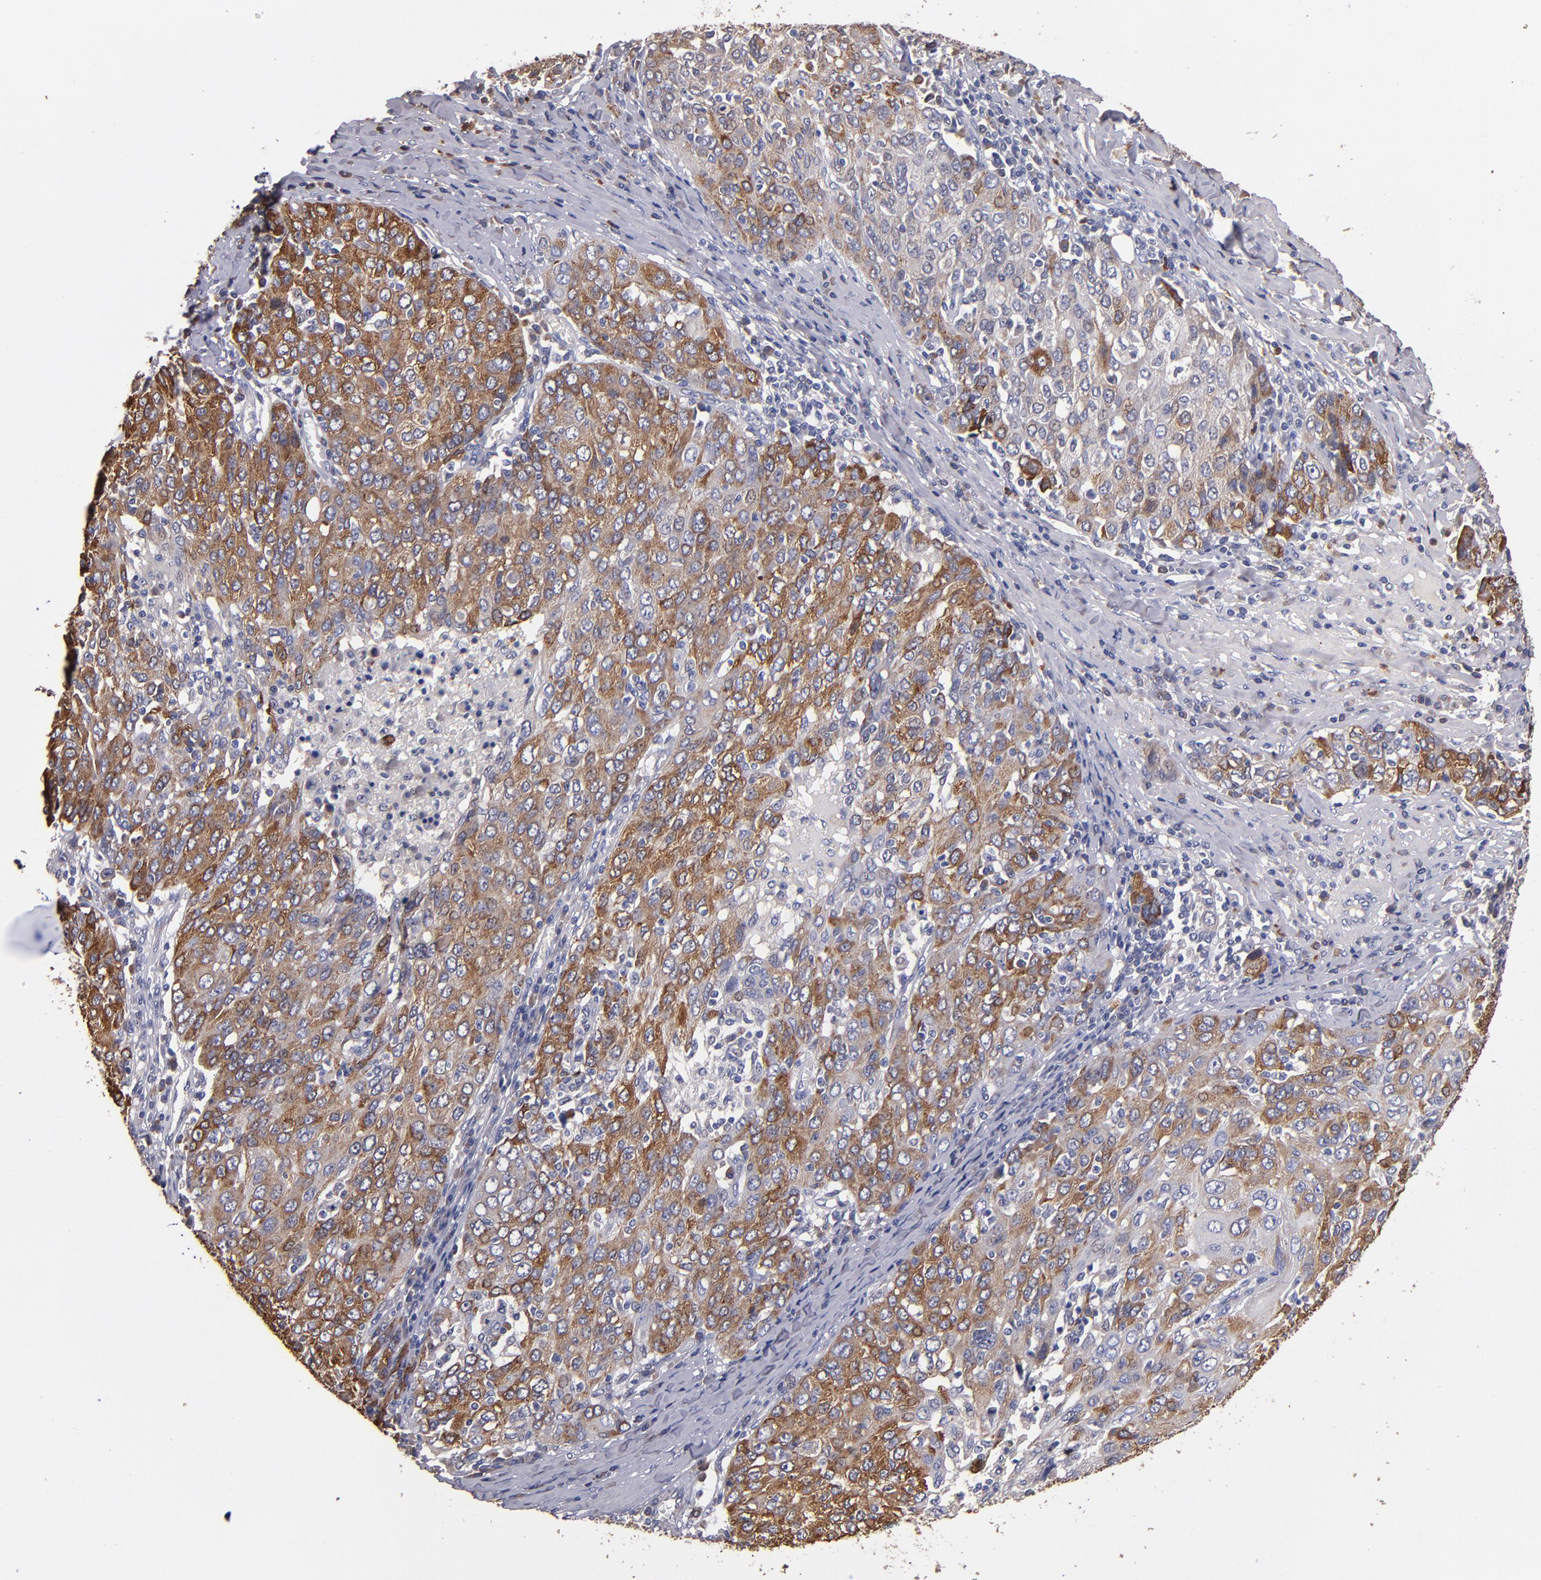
{"staining": {"intensity": "moderate", "quantity": ">75%", "location": "cytoplasmic/membranous"}, "tissue": "ovarian cancer", "cell_type": "Tumor cells", "image_type": "cancer", "snomed": [{"axis": "morphology", "description": "Carcinoma, endometroid"}, {"axis": "topography", "description": "Ovary"}], "caption": "Brown immunohistochemical staining in human endometroid carcinoma (ovarian) reveals moderate cytoplasmic/membranous expression in approximately >75% of tumor cells.", "gene": "TTLL12", "patient": {"sex": "female", "age": 50}}